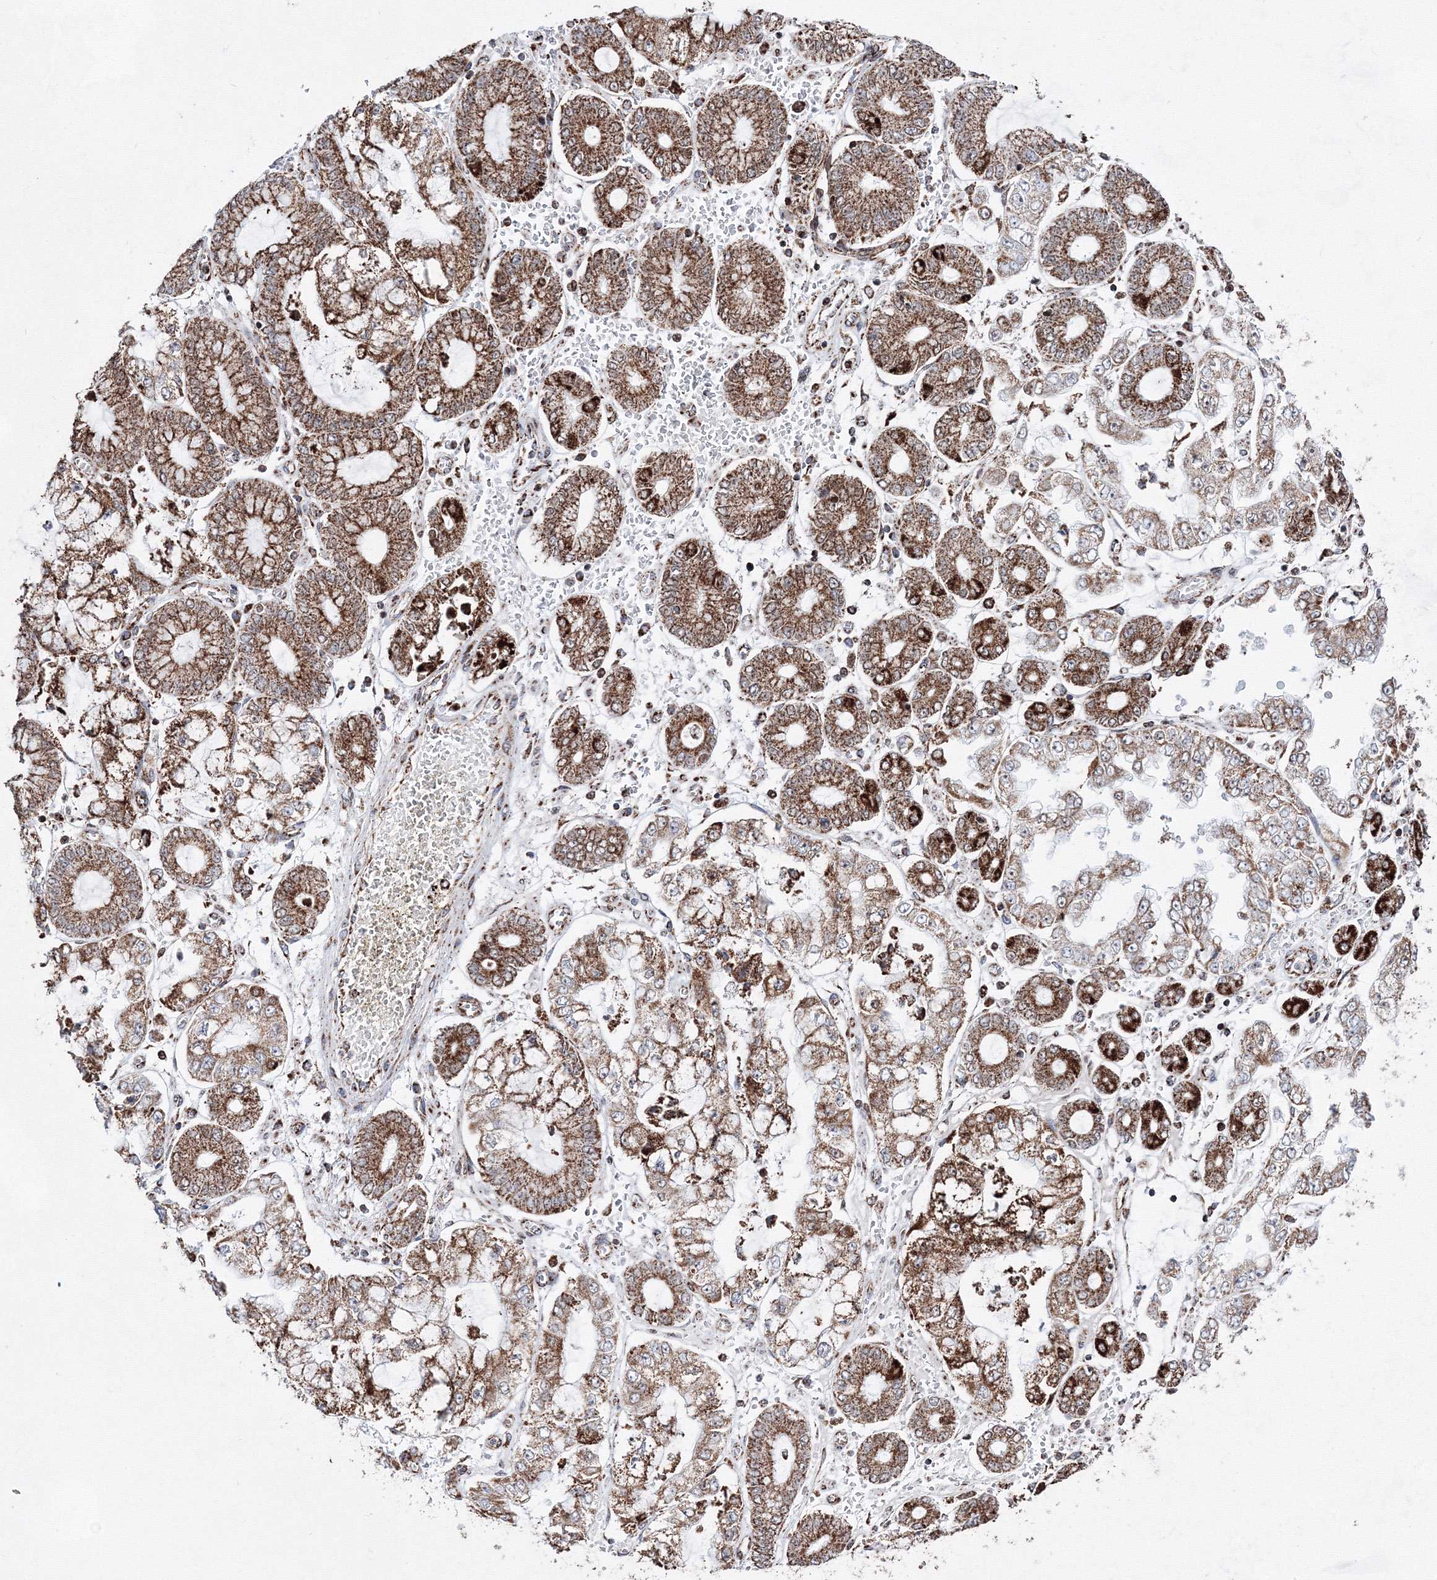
{"staining": {"intensity": "strong", "quantity": ">75%", "location": "cytoplasmic/membranous"}, "tissue": "stomach cancer", "cell_type": "Tumor cells", "image_type": "cancer", "snomed": [{"axis": "morphology", "description": "Adenocarcinoma, NOS"}, {"axis": "topography", "description": "Stomach"}], "caption": "Stomach cancer tissue demonstrates strong cytoplasmic/membranous expression in about >75% of tumor cells", "gene": "HADHB", "patient": {"sex": "male", "age": 76}}